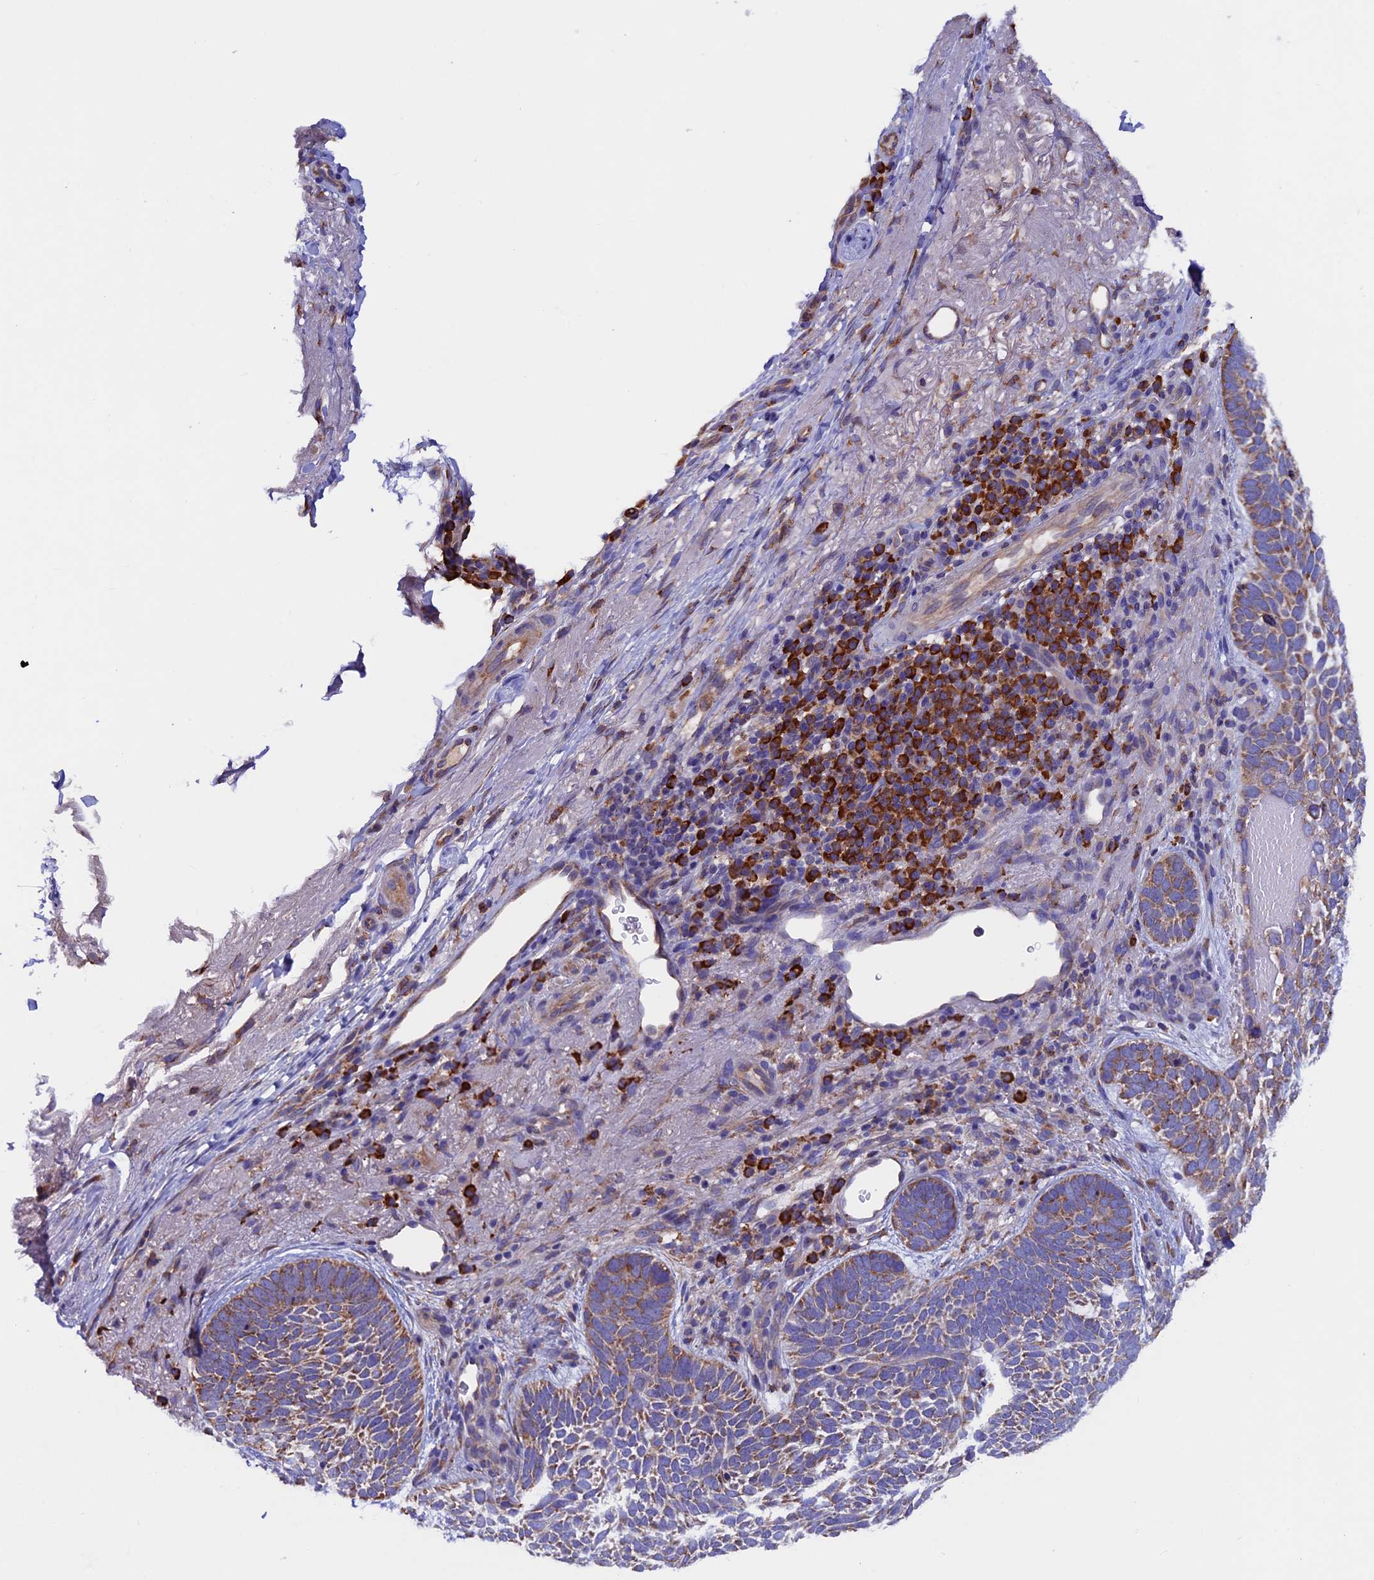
{"staining": {"intensity": "moderate", "quantity": ">75%", "location": "cytoplasmic/membranous"}, "tissue": "skin cancer", "cell_type": "Tumor cells", "image_type": "cancer", "snomed": [{"axis": "morphology", "description": "Basal cell carcinoma"}, {"axis": "topography", "description": "Skin"}], "caption": "High-magnification brightfield microscopy of skin cancer (basal cell carcinoma) stained with DAB (3,3'-diaminobenzidine) (brown) and counterstained with hematoxylin (blue). tumor cells exhibit moderate cytoplasmic/membranous positivity is seen in approximately>75% of cells.", "gene": "BTBD3", "patient": {"sex": "female", "age": 85}}